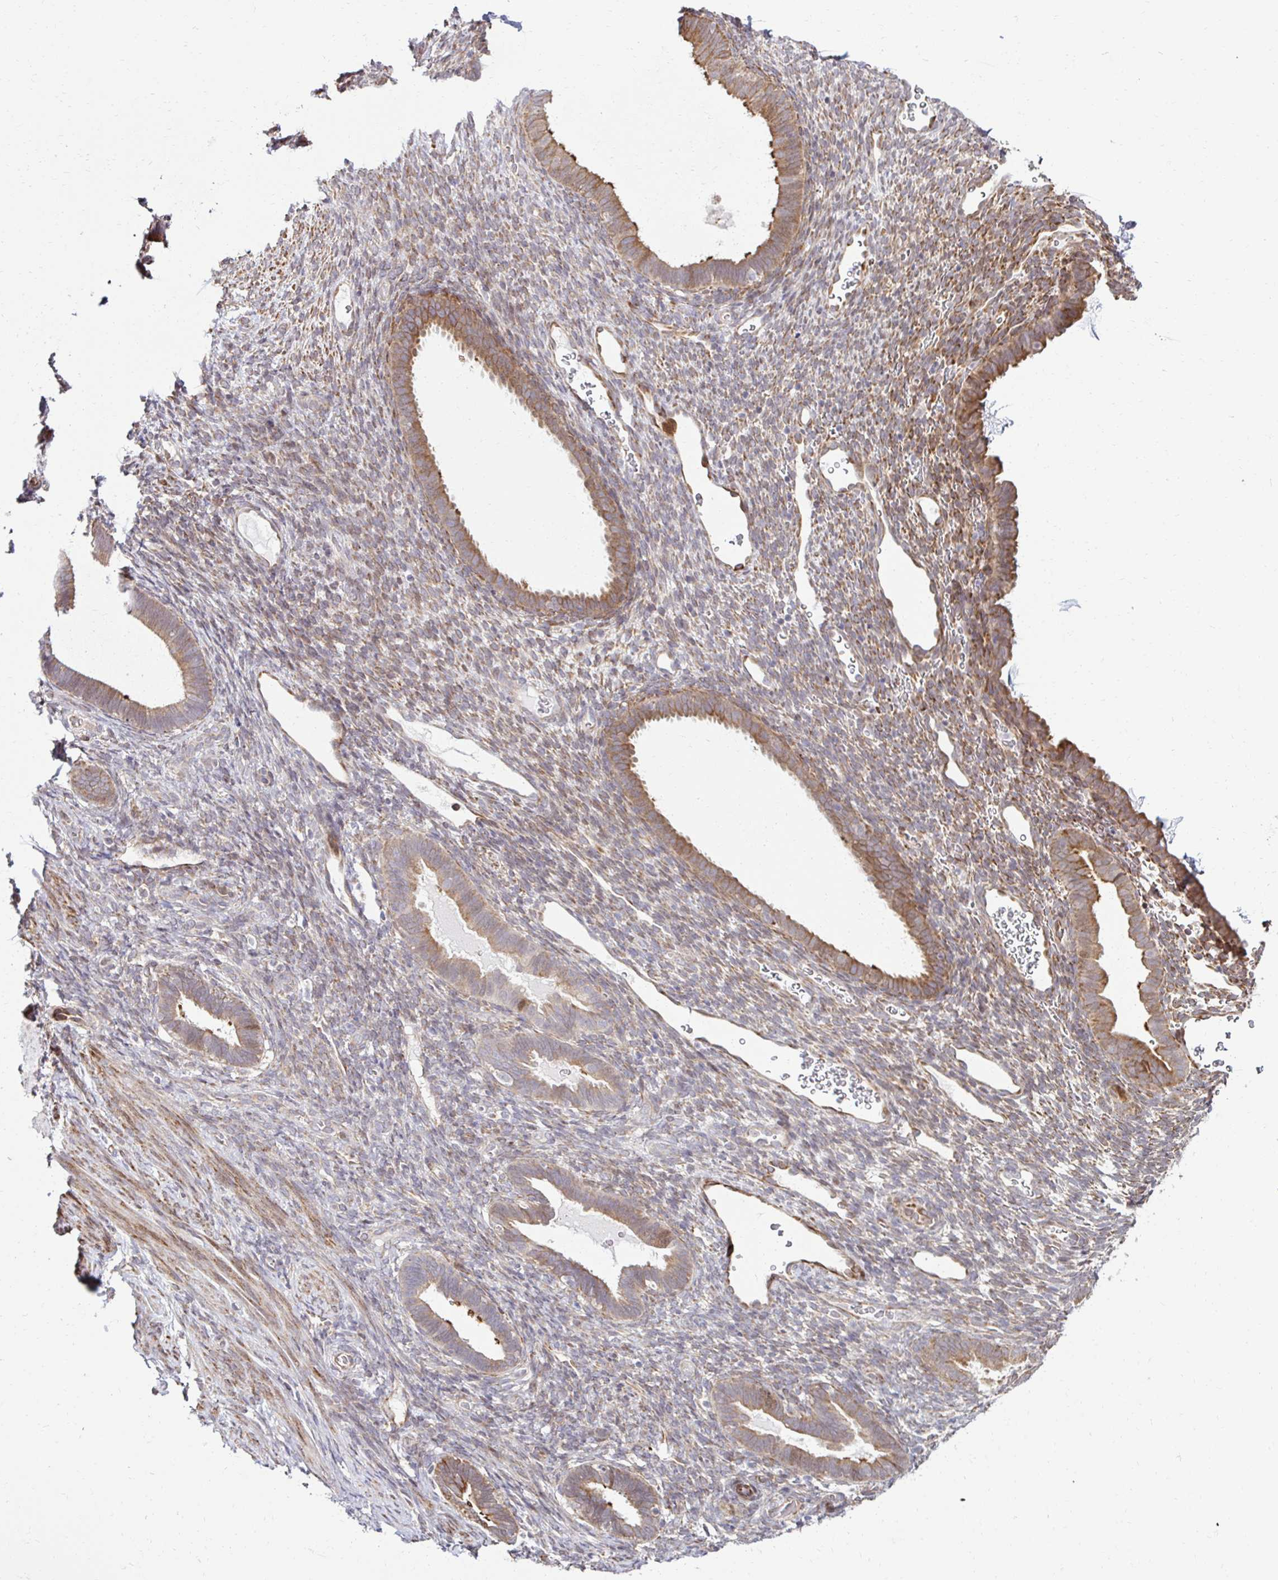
{"staining": {"intensity": "moderate", "quantity": "25%-75%", "location": "cytoplasmic/membranous"}, "tissue": "endometrium", "cell_type": "Cells in endometrial stroma", "image_type": "normal", "snomed": [{"axis": "morphology", "description": "Normal tissue, NOS"}, {"axis": "topography", "description": "Endometrium"}], "caption": "This photomicrograph displays IHC staining of normal human endometrium, with medium moderate cytoplasmic/membranous positivity in about 25%-75% of cells in endometrial stroma.", "gene": "HPS1", "patient": {"sex": "female", "age": 34}}